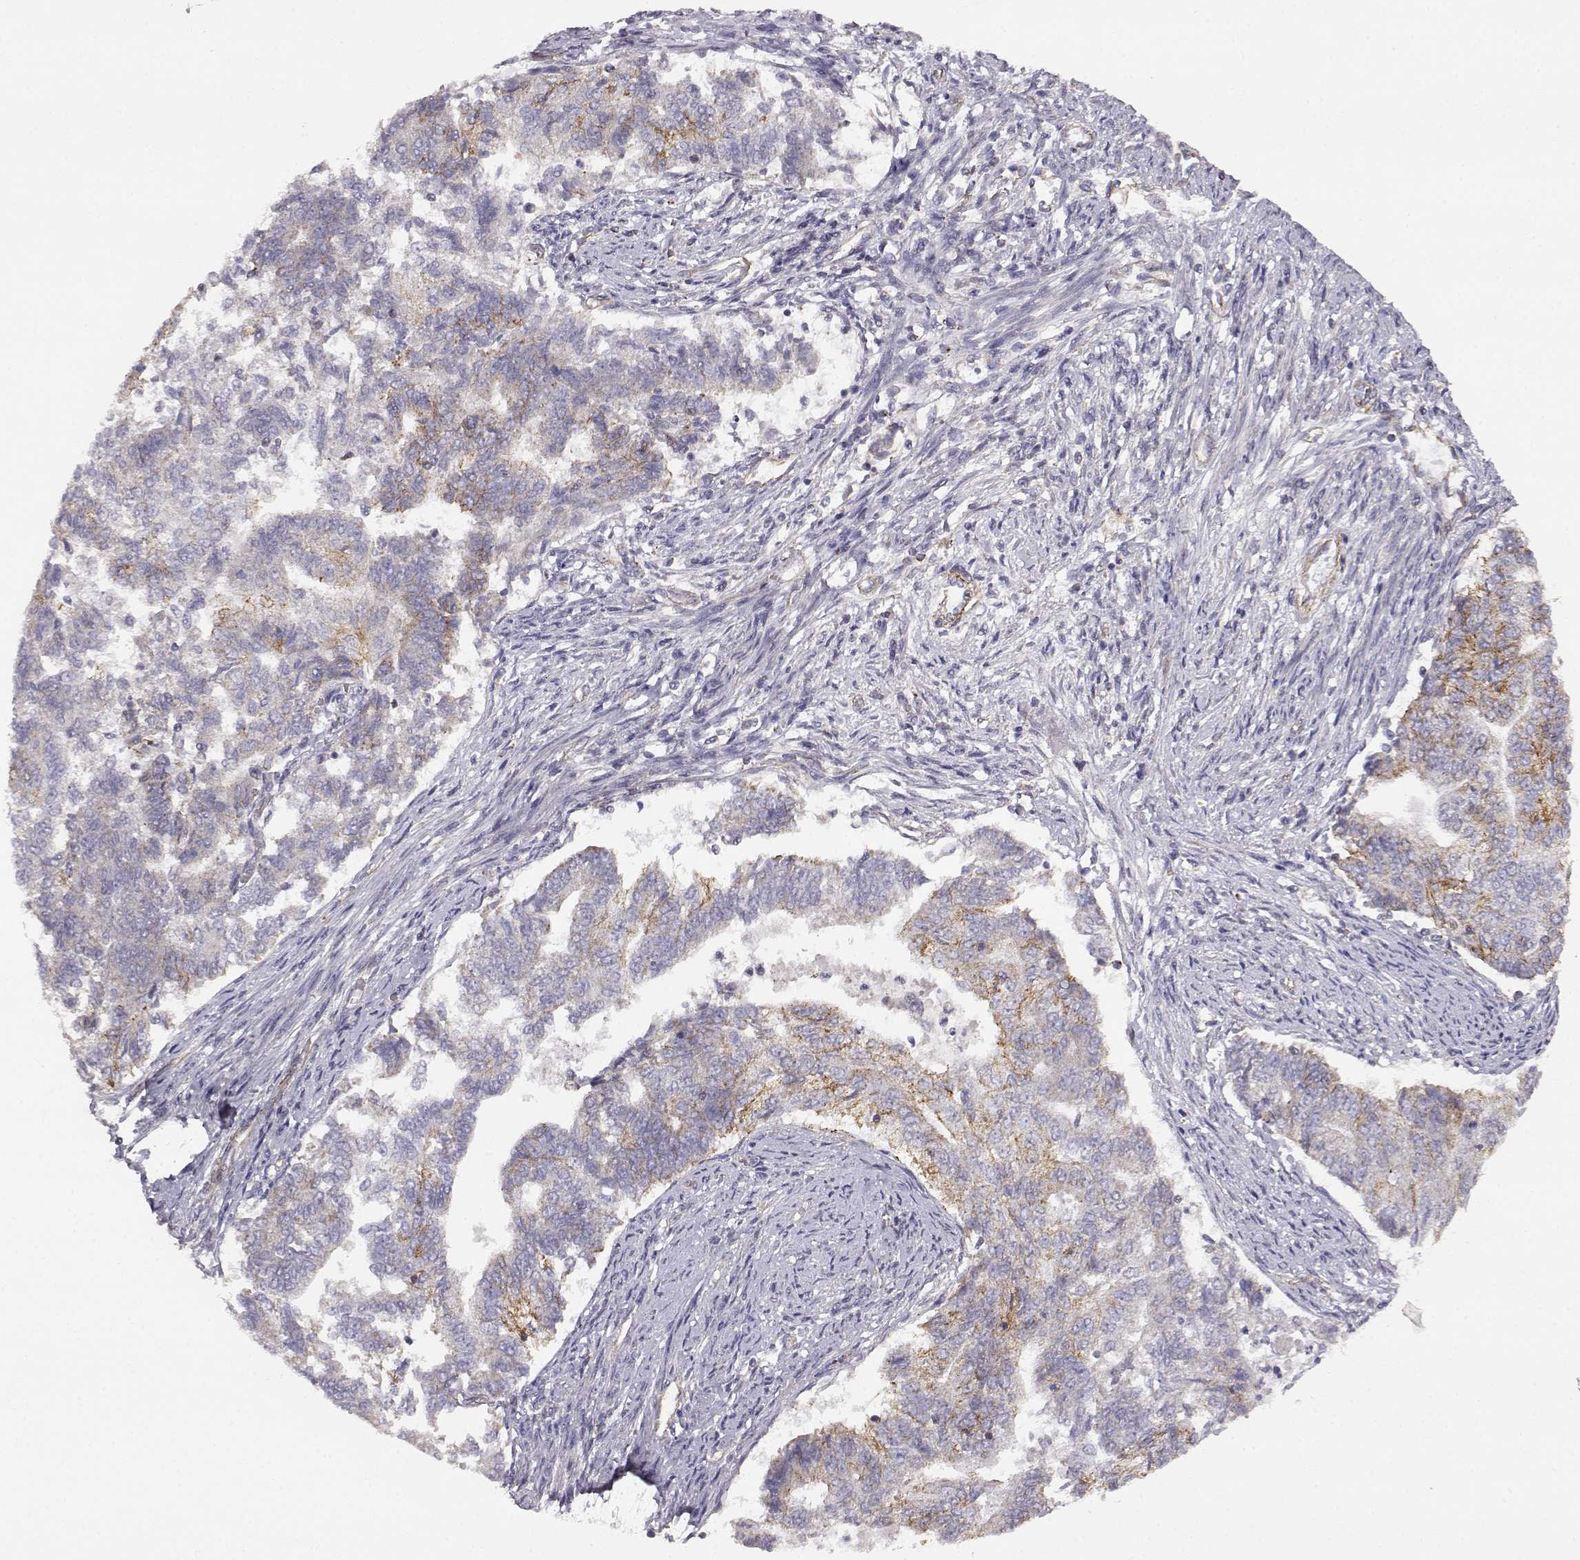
{"staining": {"intensity": "weak", "quantity": "<25%", "location": "cytoplasmic/membranous"}, "tissue": "endometrial cancer", "cell_type": "Tumor cells", "image_type": "cancer", "snomed": [{"axis": "morphology", "description": "Adenocarcinoma, NOS"}, {"axis": "topography", "description": "Endometrium"}], "caption": "Immunohistochemical staining of endometrial adenocarcinoma displays no significant expression in tumor cells.", "gene": "DDC", "patient": {"sex": "female", "age": 65}}